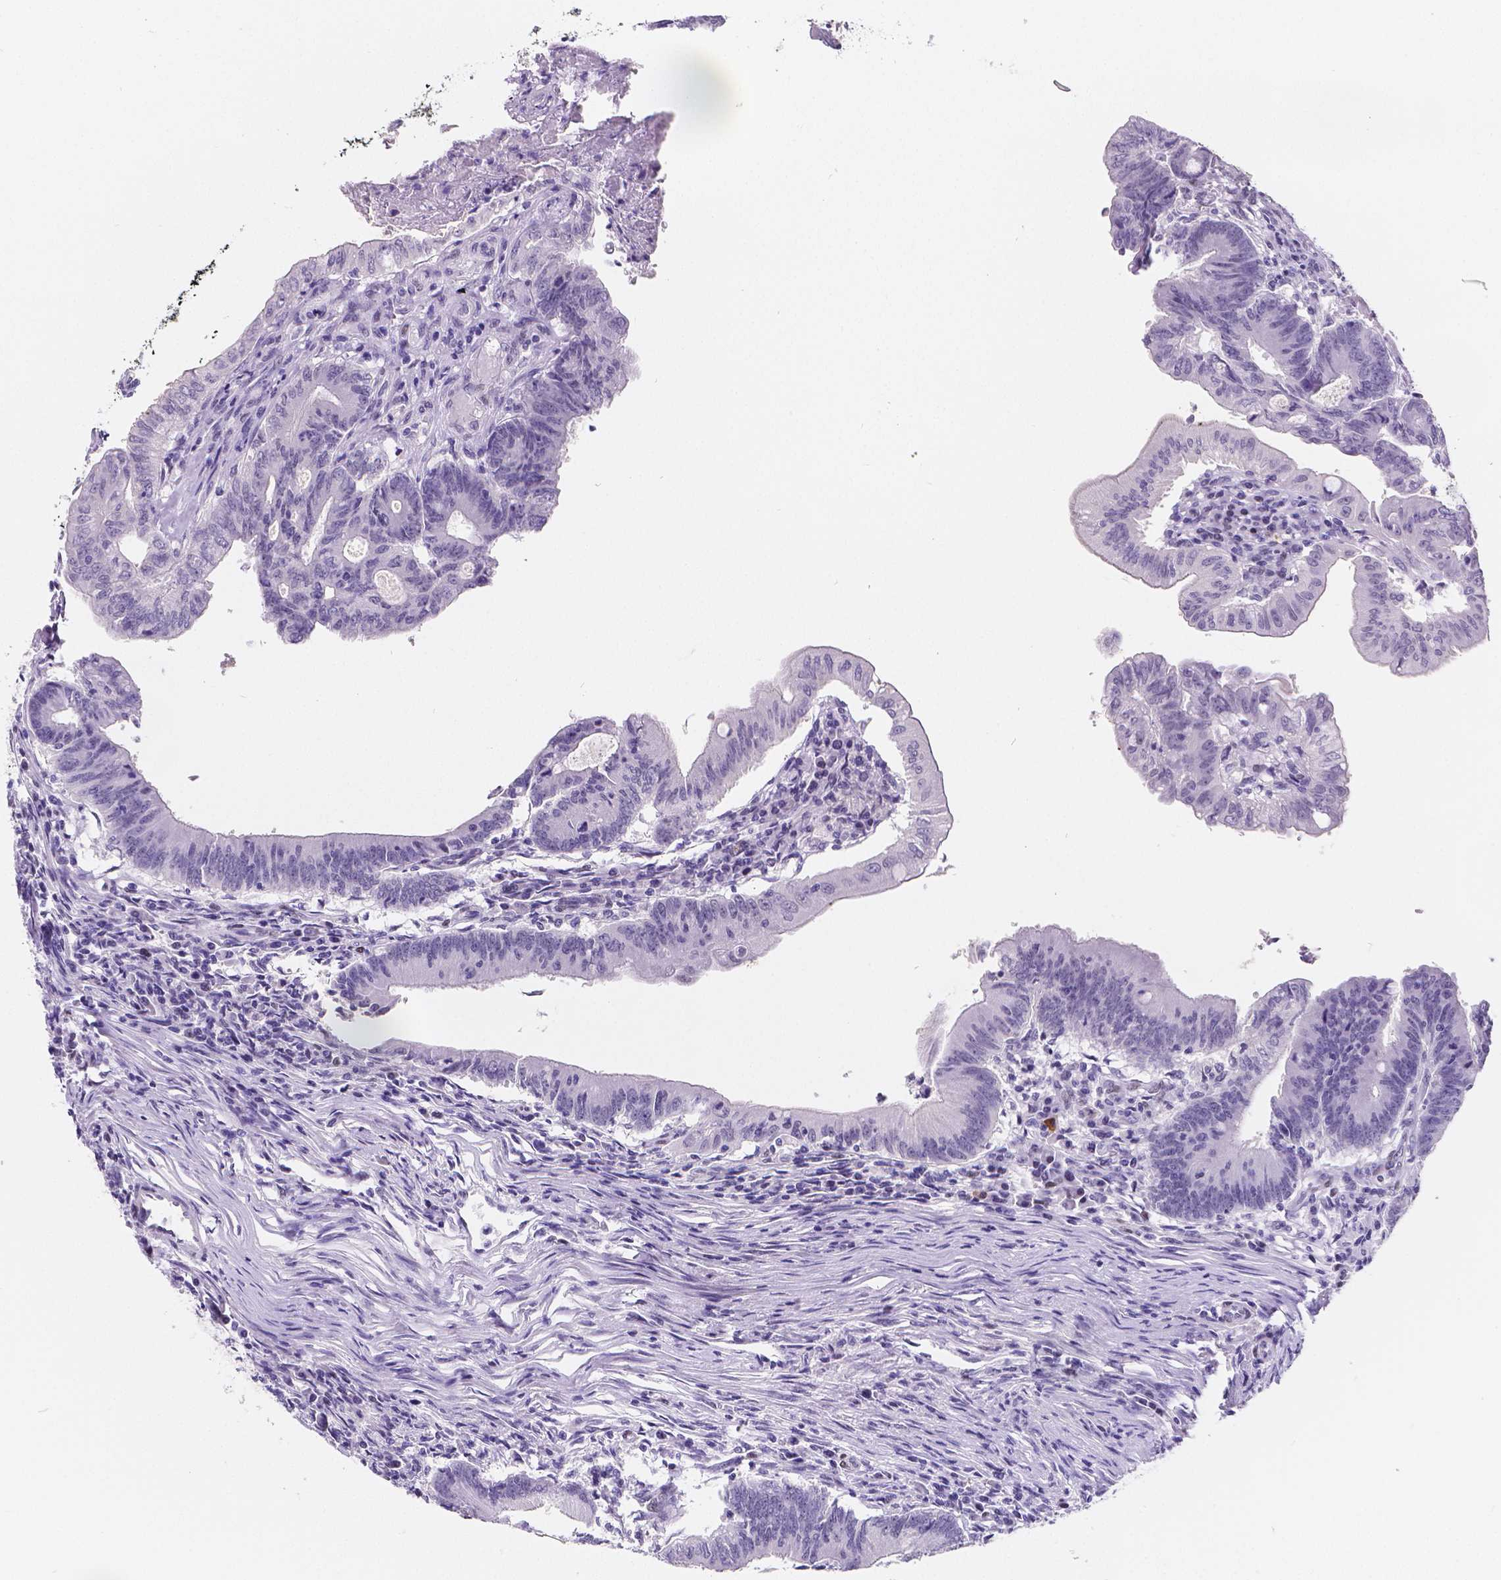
{"staining": {"intensity": "negative", "quantity": "none", "location": "none"}, "tissue": "colorectal cancer", "cell_type": "Tumor cells", "image_type": "cancer", "snomed": [{"axis": "morphology", "description": "Adenocarcinoma, NOS"}, {"axis": "topography", "description": "Colon"}], "caption": "Tumor cells show no significant protein expression in colorectal cancer.", "gene": "MEF2C", "patient": {"sex": "female", "age": 70}}